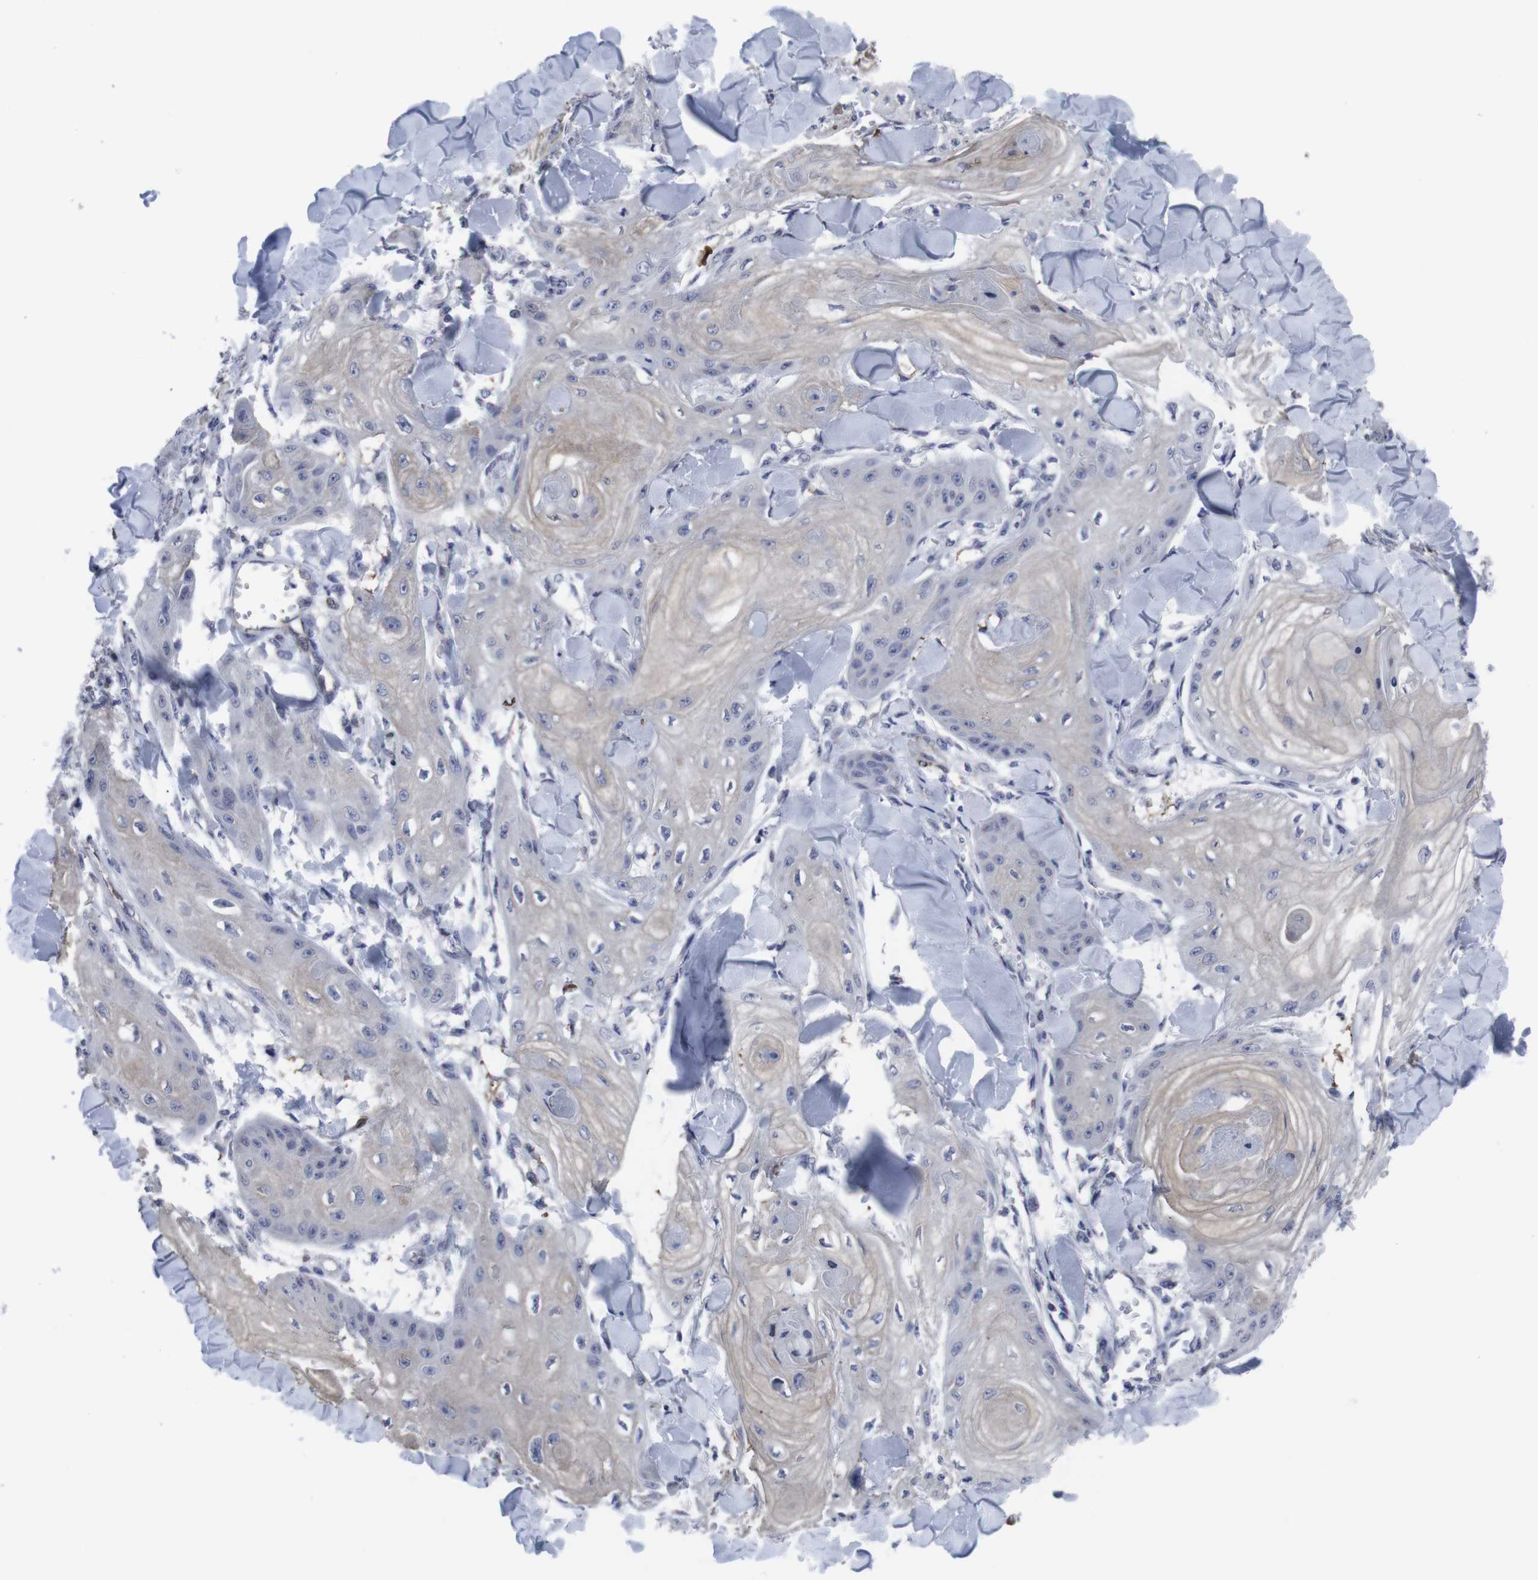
{"staining": {"intensity": "negative", "quantity": "none", "location": "none"}, "tissue": "skin cancer", "cell_type": "Tumor cells", "image_type": "cancer", "snomed": [{"axis": "morphology", "description": "Squamous cell carcinoma, NOS"}, {"axis": "topography", "description": "Skin"}], "caption": "Immunohistochemical staining of human squamous cell carcinoma (skin) shows no significant expression in tumor cells. (IHC, brightfield microscopy, high magnification).", "gene": "SNCG", "patient": {"sex": "male", "age": 74}}